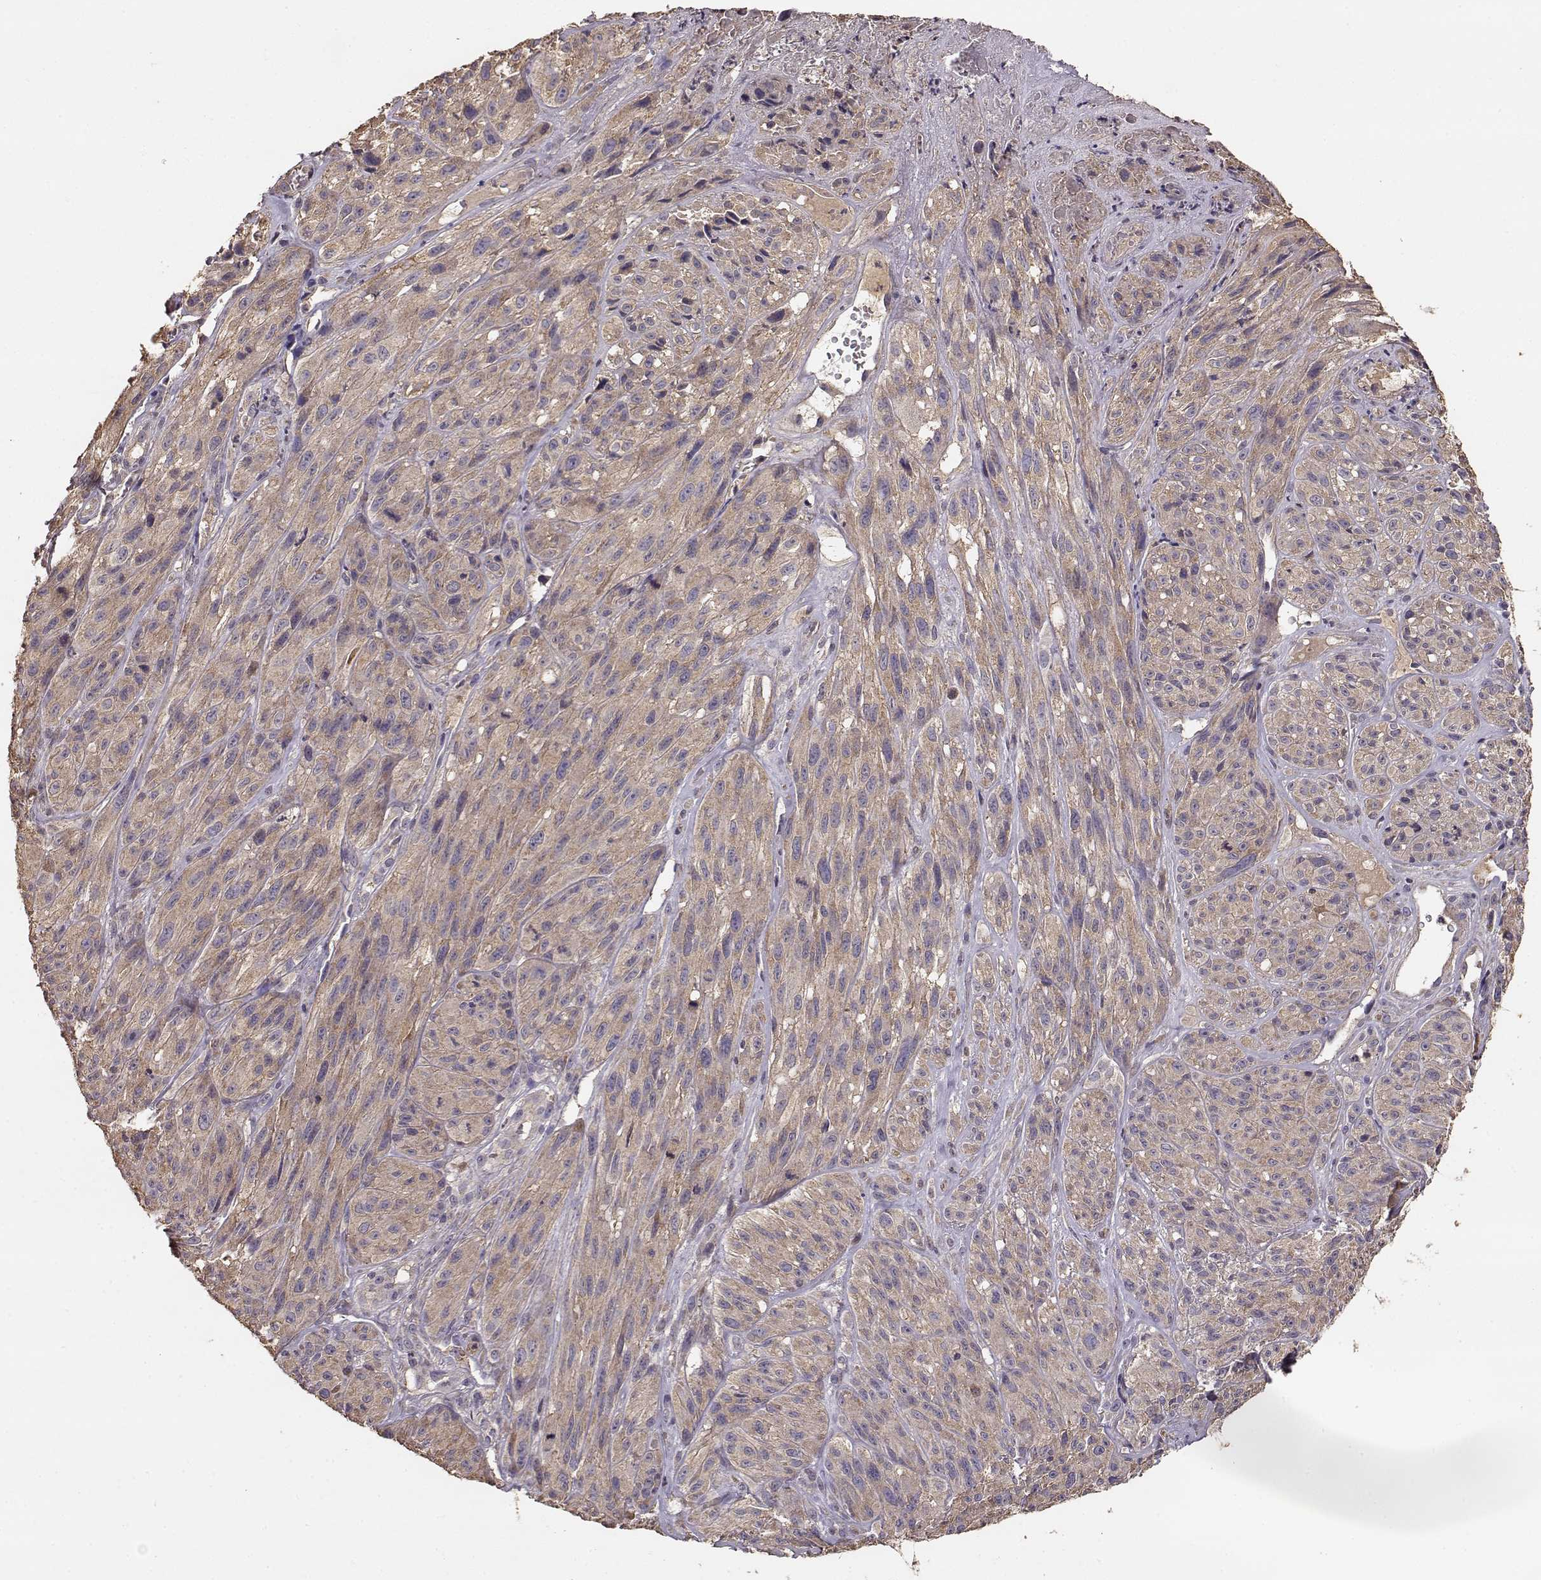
{"staining": {"intensity": "weak", "quantity": ">75%", "location": "cytoplasmic/membranous"}, "tissue": "melanoma", "cell_type": "Tumor cells", "image_type": "cancer", "snomed": [{"axis": "morphology", "description": "Malignant melanoma, NOS"}, {"axis": "topography", "description": "Skin"}], "caption": "Malignant melanoma stained for a protein reveals weak cytoplasmic/membranous positivity in tumor cells. (Brightfield microscopy of DAB IHC at high magnification).", "gene": "TARS3", "patient": {"sex": "male", "age": 51}}